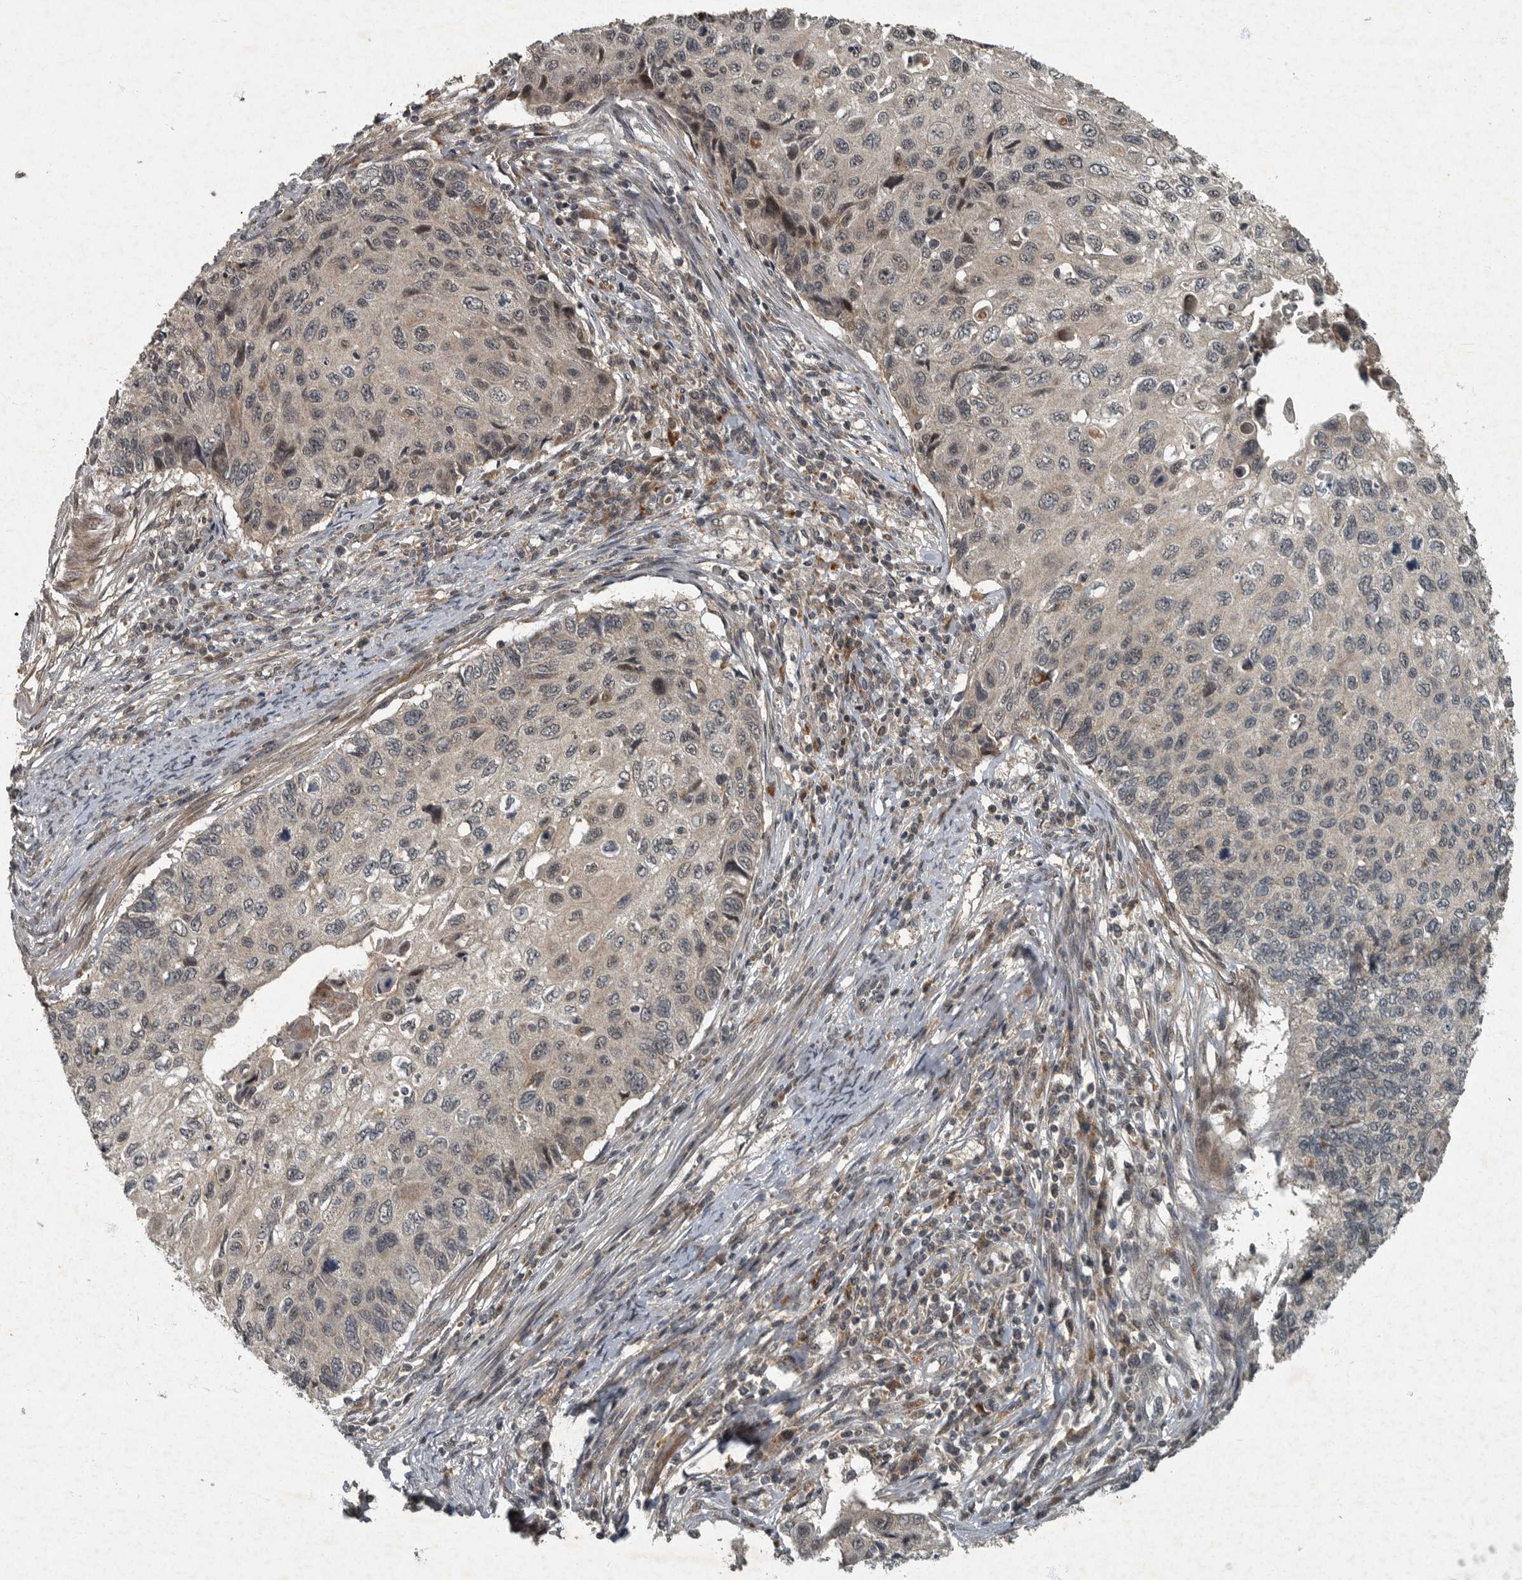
{"staining": {"intensity": "weak", "quantity": "<25%", "location": "cytoplasmic/membranous,nuclear"}, "tissue": "cervical cancer", "cell_type": "Tumor cells", "image_type": "cancer", "snomed": [{"axis": "morphology", "description": "Squamous cell carcinoma, NOS"}, {"axis": "topography", "description": "Cervix"}], "caption": "Cervical cancer was stained to show a protein in brown. There is no significant expression in tumor cells. (DAB (3,3'-diaminobenzidine) IHC, high magnification).", "gene": "FOXO1", "patient": {"sex": "female", "age": 70}}